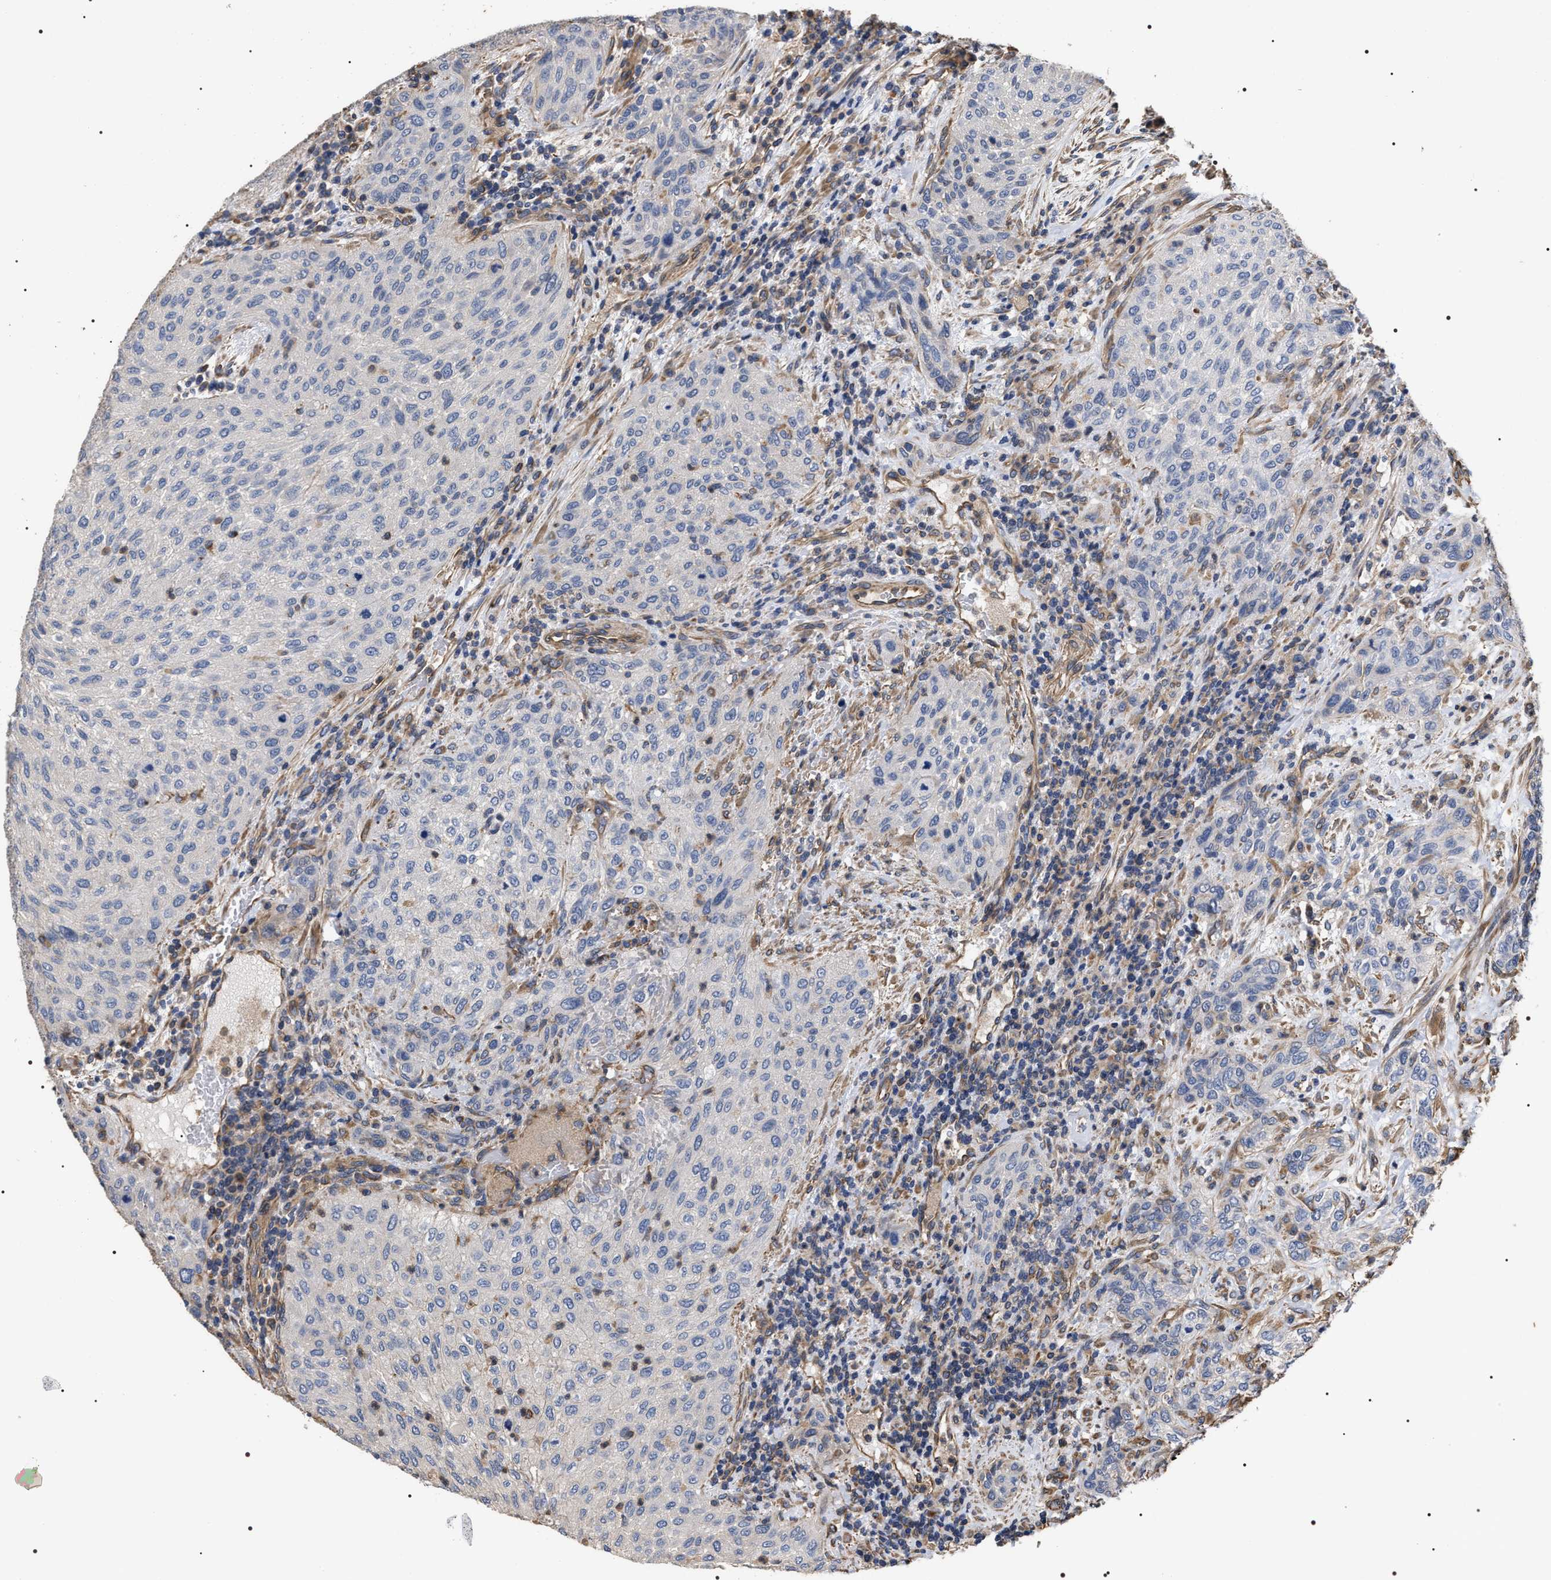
{"staining": {"intensity": "negative", "quantity": "none", "location": "none"}, "tissue": "urothelial cancer", "cell_type": "Tumor cells", "image_type": "cancer", "snomed": [{"axis": "morphology", "description": "Urothelial carcinoma, Low grade"}, {"axis": "morphology", "description": "Urothelial carcinoma, High grade"}, {"axis": "topography", "description": "Urinary bladder"}], "caption": "Immunohistochemistry micrograph of low-grade urothelial carcinoma stained for a protein (brown), which reveals no staining in tumor cells.", "gene": "TSPAN33", "patient": {"sex": "male", "age": 35}}